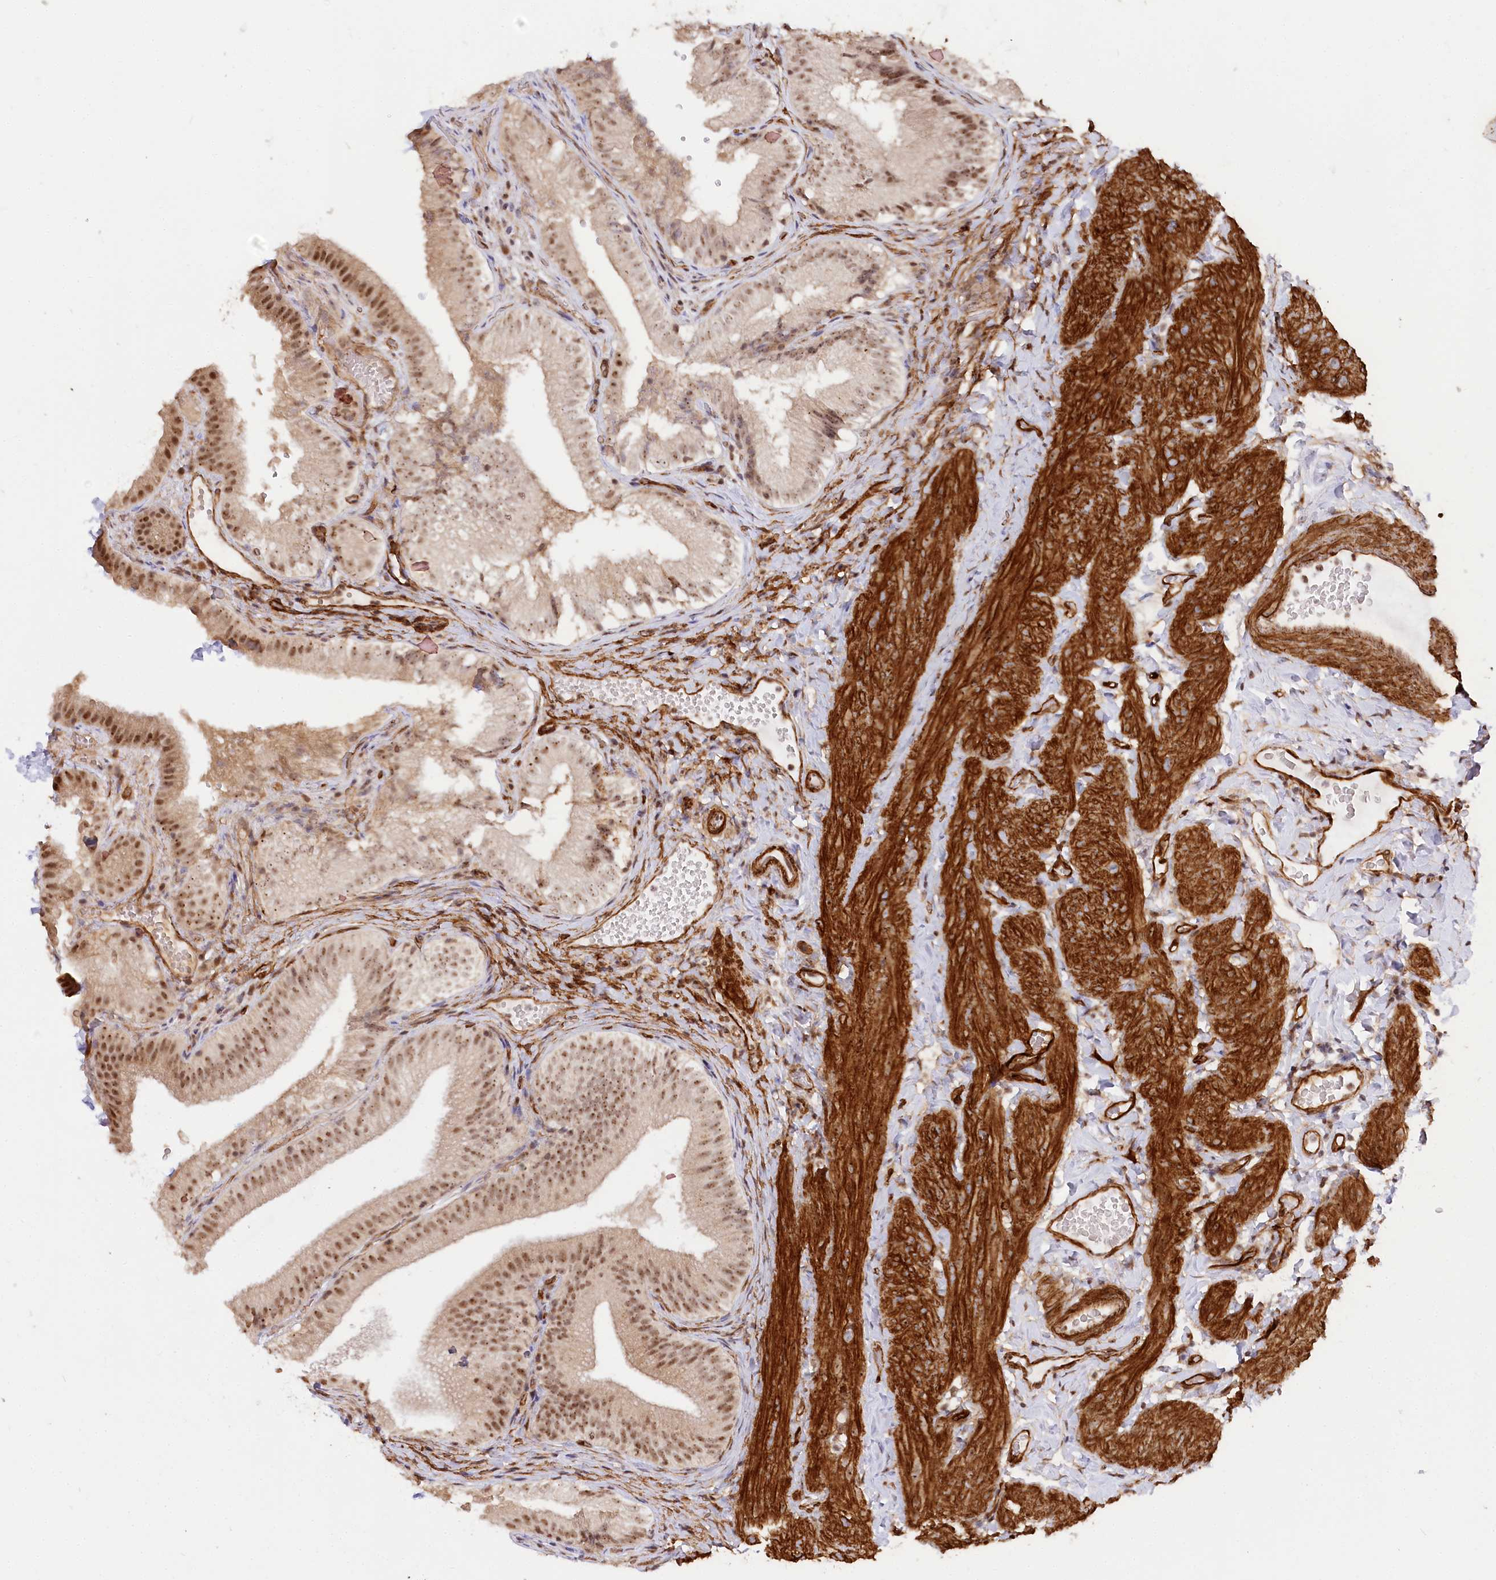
{"staining": {"intensity": "moderate", "quantity": ">75%", "location": "nuclear"}, "tissue": "gallbladder", "cell_type": "Glandular cells", "image_type": "normal", "snomed": [{"axis": "morphology", "description": "Normal tissue, NOS"}, {"axis": "topography", "description": "Gallbladder"}], "caption": "This micrograph shows immunohistochemistry staining of benign human gallbladder, with medium moderate nuclear staining in approximately >75% of glandular cells.", "gene": "GNL3L", "patient": {"sex": "female", "age": 30}}